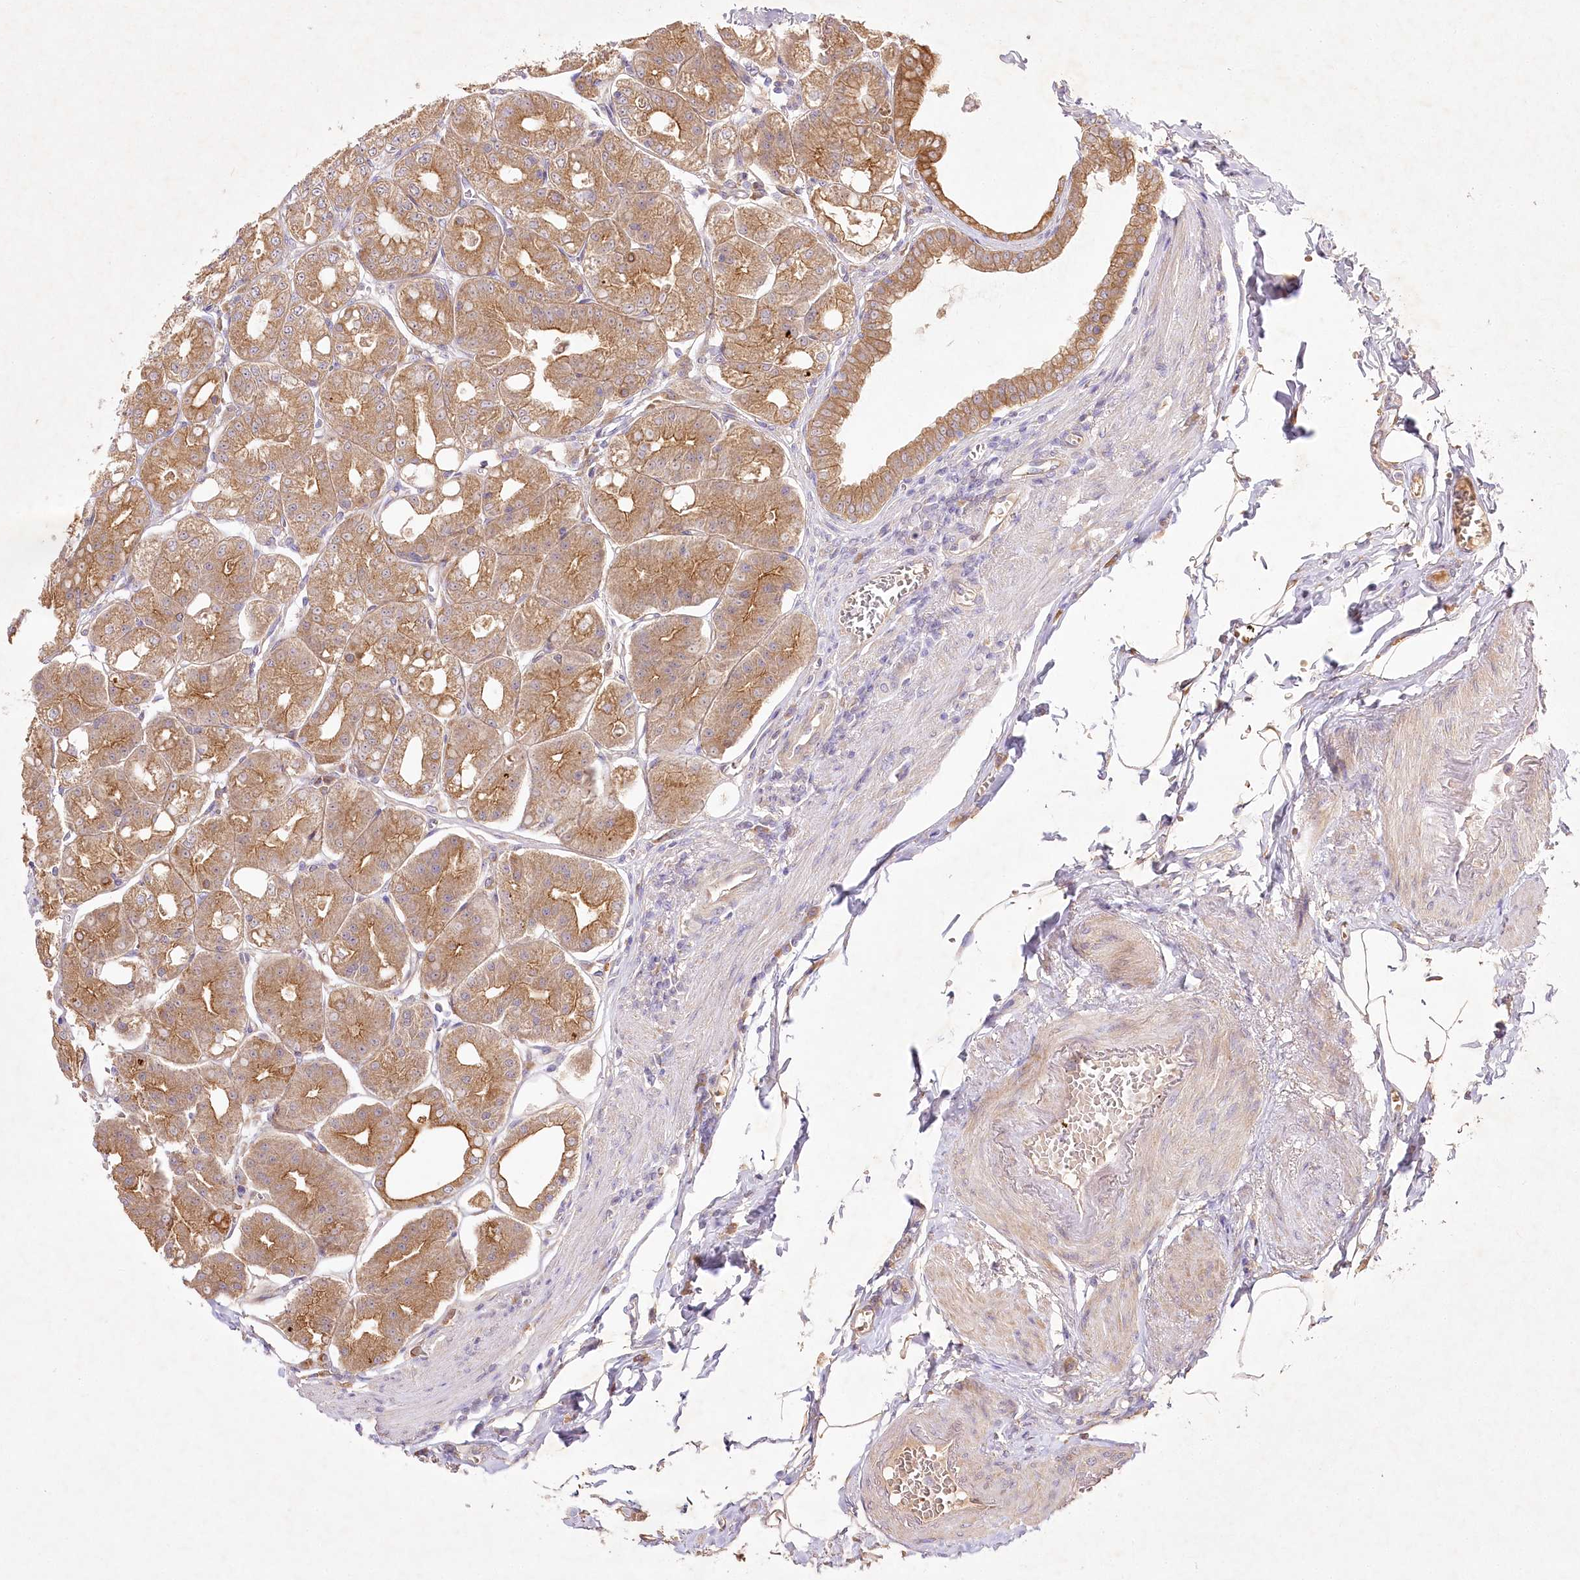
{"staining": {"intensity": "moderate", "quantity": ">75%", "location": "cytoplasmic/membranous"}, "tissue": "stomach", "cell_type": "Glandular cells", "image_type": "normal", "snomed": [{"axis": "morphology", "description": "Normal tissue, NOS"}, {"axis": "topography", "description": "Stomach, lower"}], "caption": "IHC of normal stomach displays medium levels of moderate cytoplasmic/membranous staining in about >75% of glandular cells.", "gene": "PYROXD1", "patient": {"sex": "male", "age": 71}}